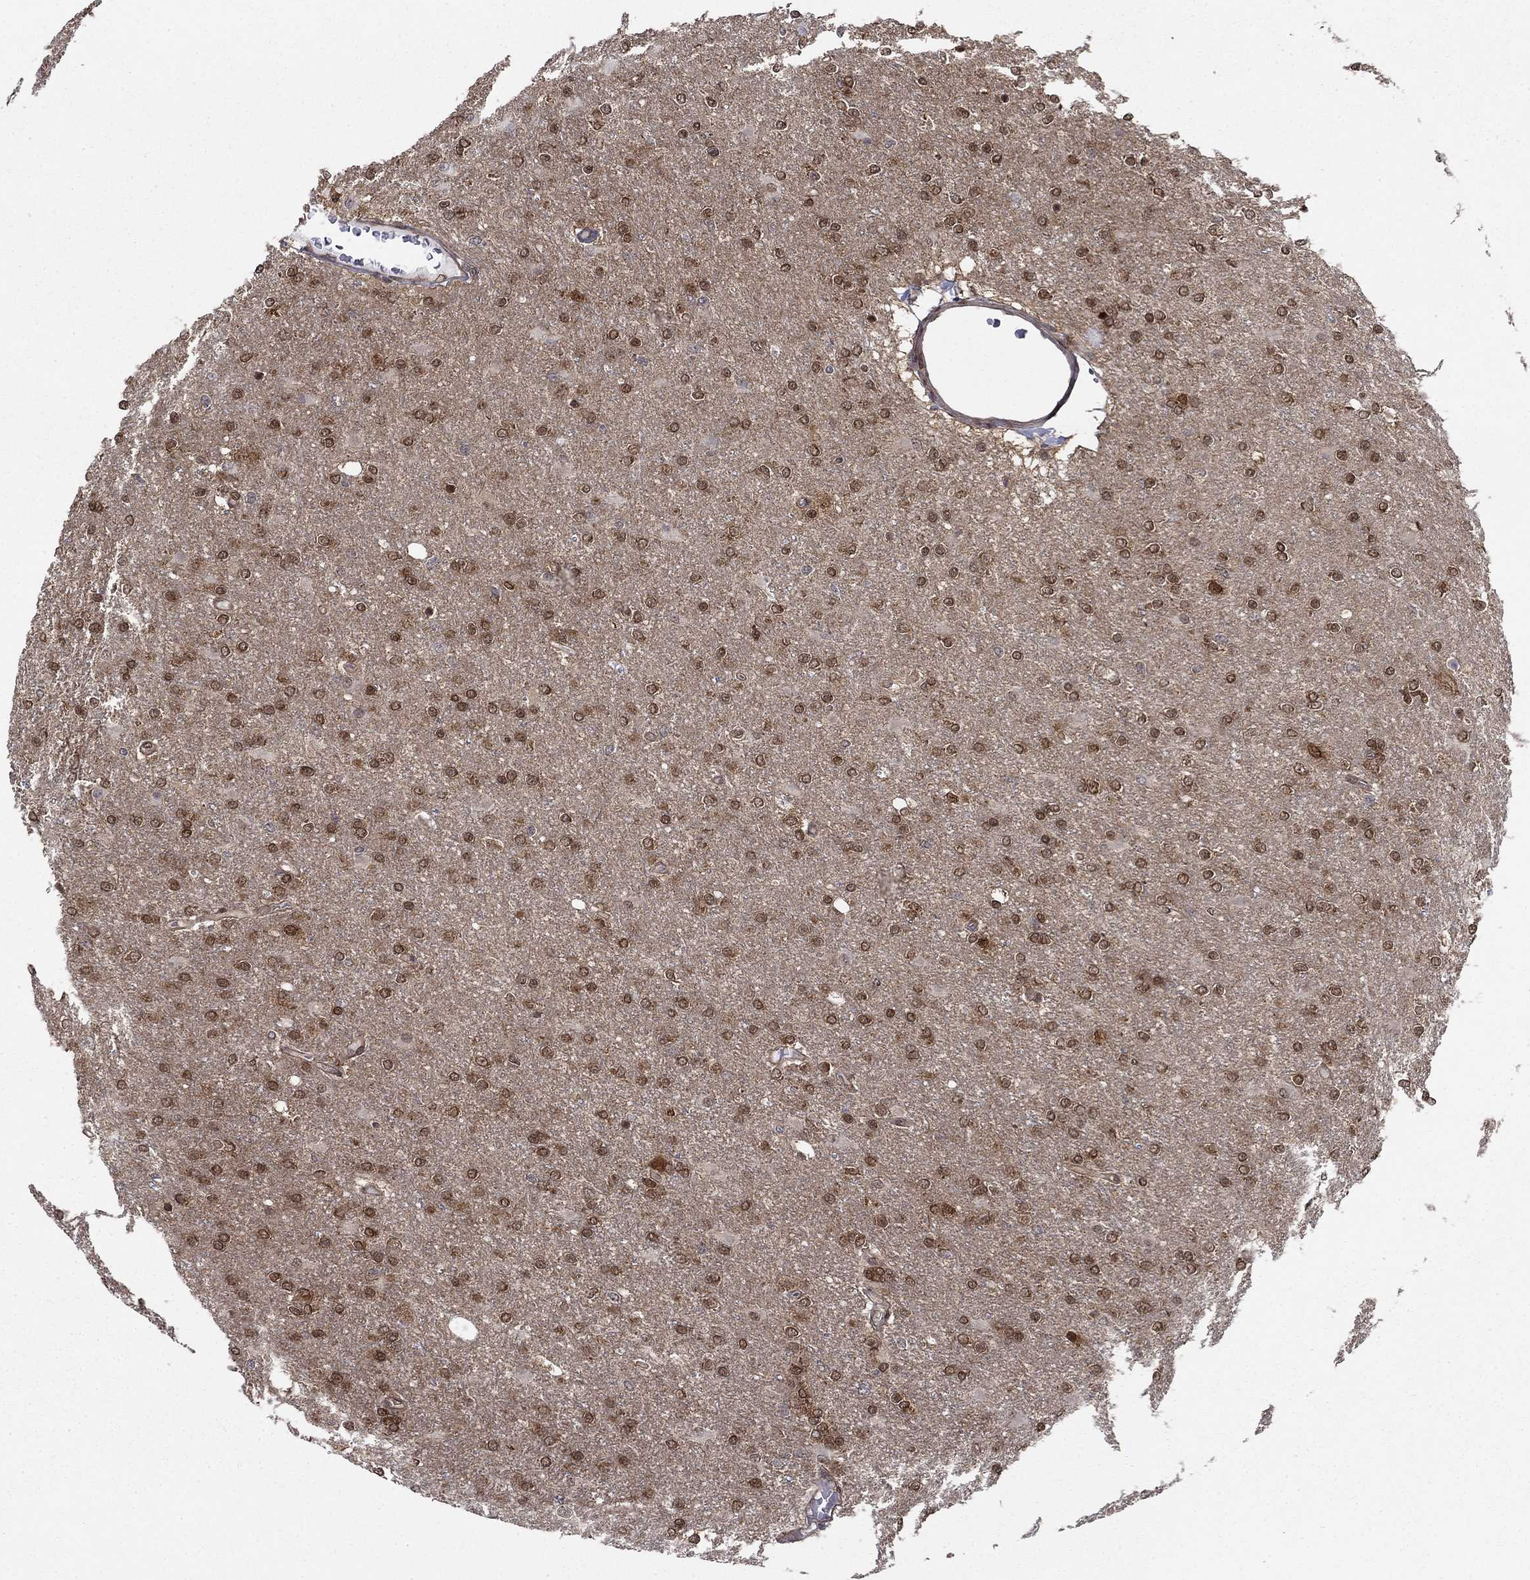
{"staining": {"intensity": "strong", "quantity": ">75%", "location": "nuclear"}, "tissue": "glioma", "cell_type": "Tumor cells", "image_type": "cancer", "snomed": [{"axis": "morphology", "description": "Glioma, malignant, High grade"}, {"axis": "topography", "description": "Cerebral cortex"}], "caption": "The micrograph reveals immunohistochemical staining of glioma. There is strong nuclear positivity is present in approximately >75% of tumor cells. (brown staining indicates protein expression, while blue staining denotes nuclei).", "gene": "FKBP4", "patient": {"sex": "male", "age": 70}}